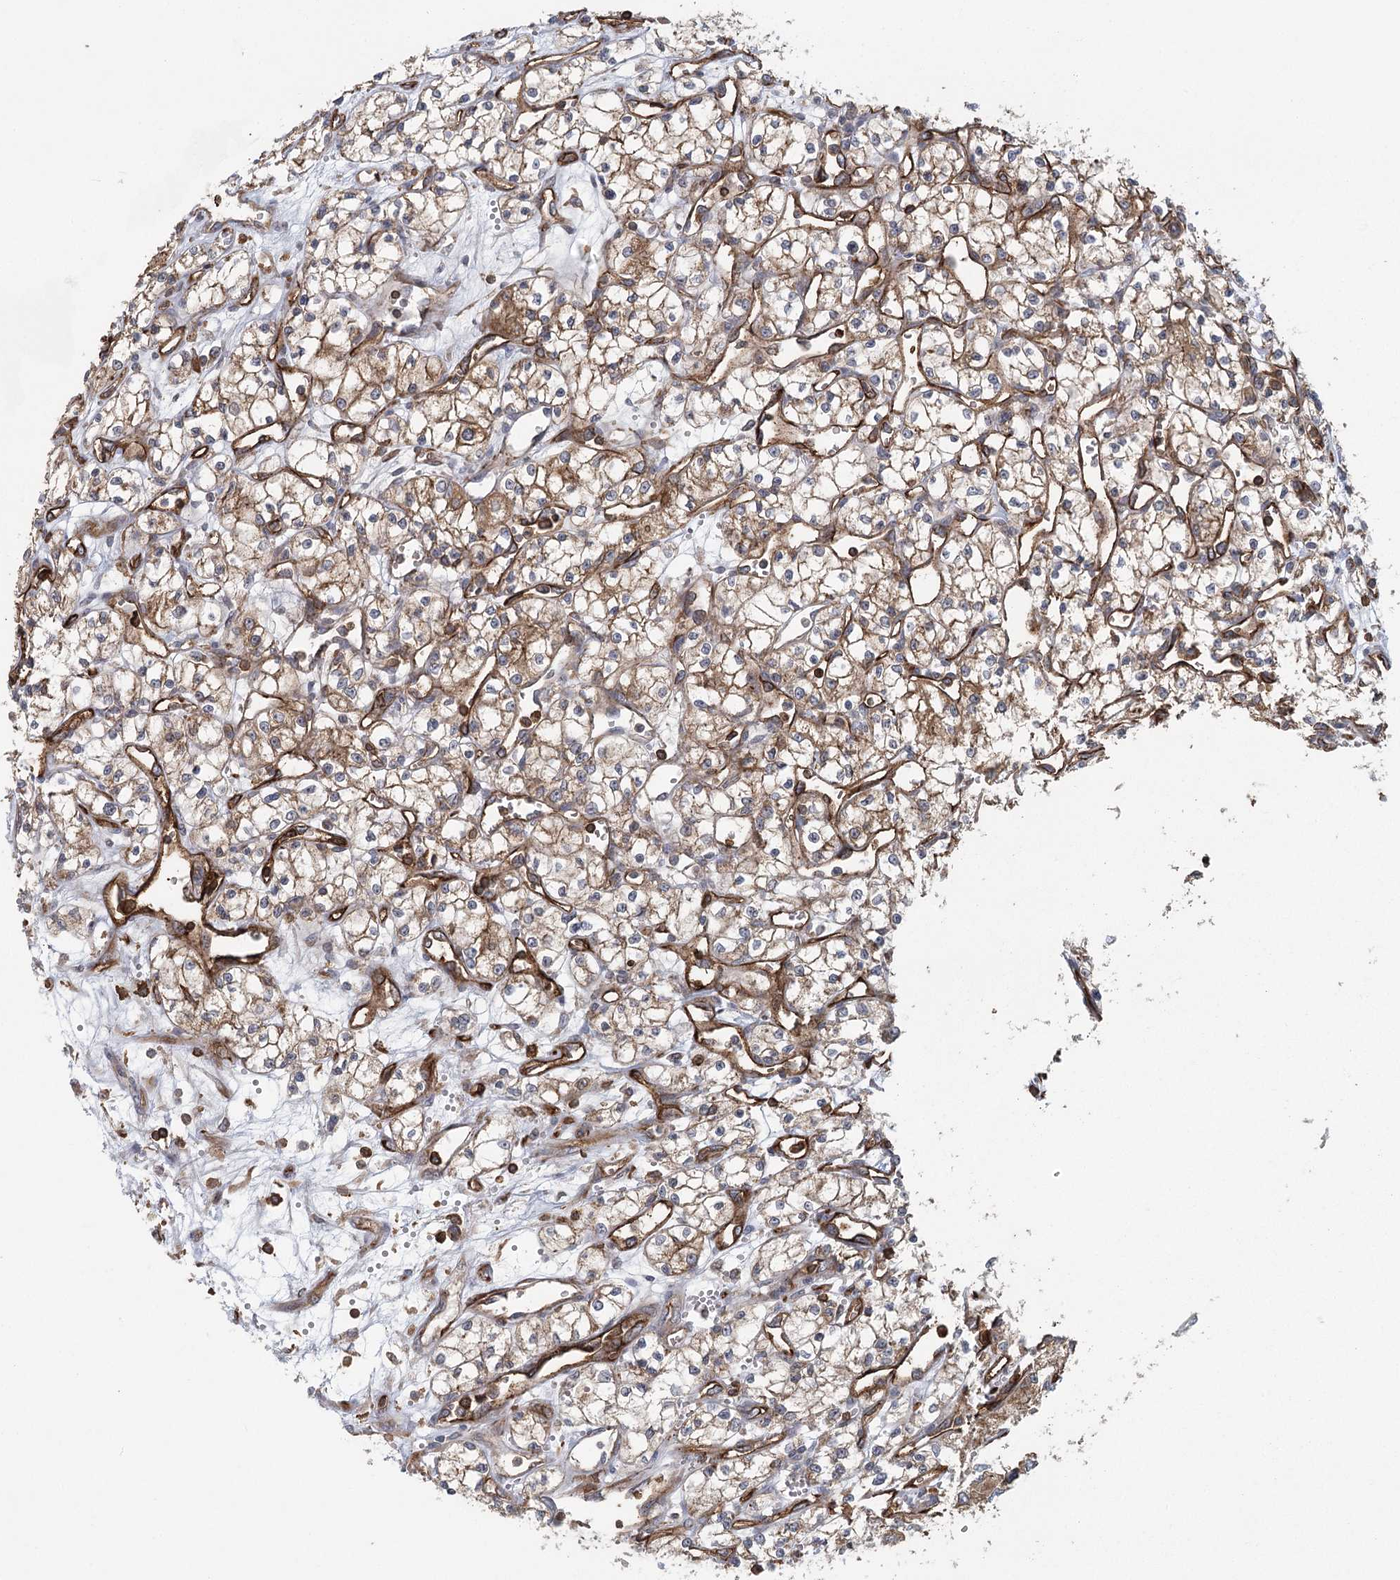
{"staining": {"intensity": "moderate", "quantity": ">75%", "location": "cytoplasmic/membranous"}, "tissue": "renal cancer", "cell_type": "Tumor cells", "image_type": "cancer", "snomed": [{"axis": "morphology", "description": "Adenocarcinoma, NOS"}, {"axis": "topography", "description": "Kidney"}], "caption": "About >75% of tumor cells in human adenocarcinoma (renal) demonstrate moderate cytoplasmic/membranous protein staining as visualized by brown immunohistochemical staining.", "gene": "PLEKHA7", "patient": {"sex": "male", "age": 59}}